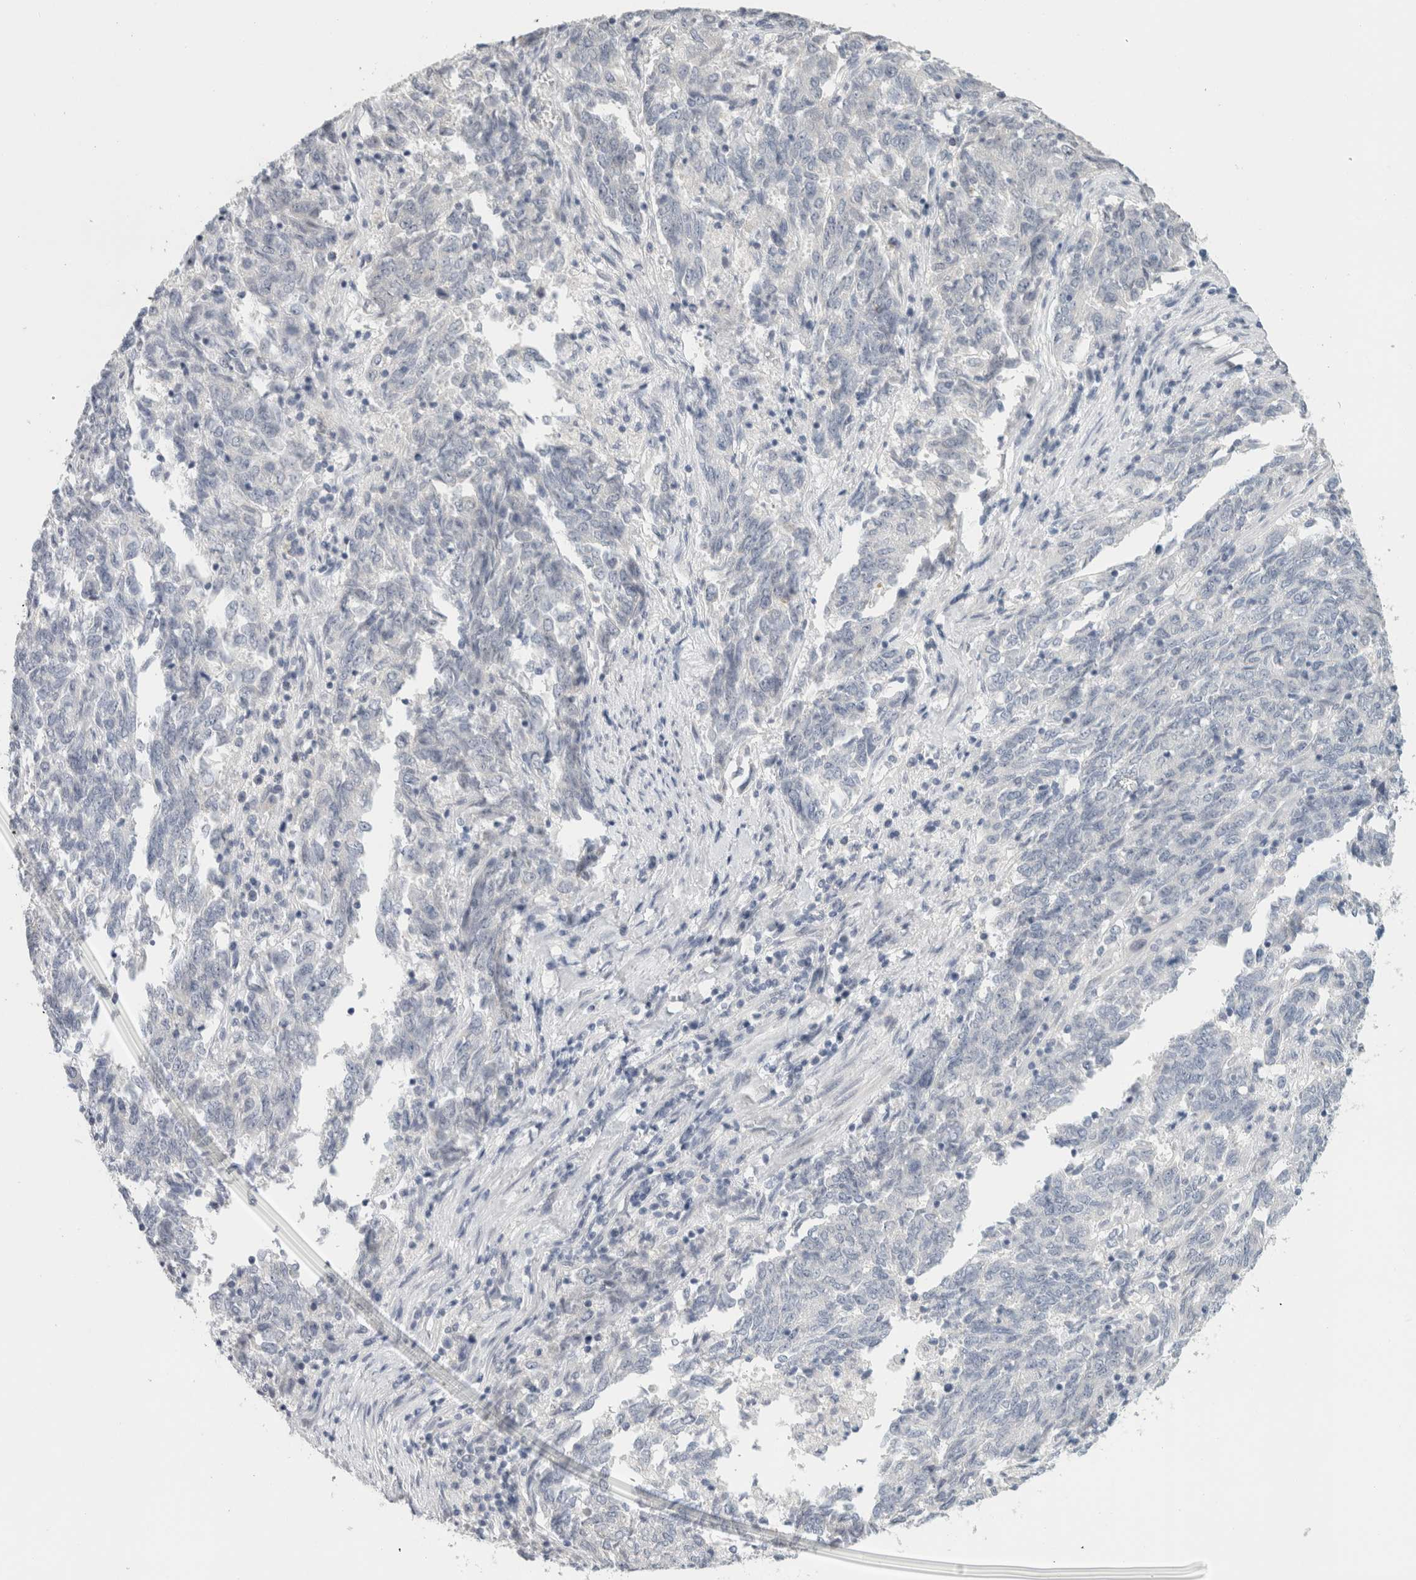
{"staining": {"intensity": "negative", "quantity": "none", "location": "none"}, "tissue": "endometrial cancer", "cell_type": "Tumor cells", "image_type": "cancer", "snomed": [{"axis": "morphology", "description": "Adenocarcinoma, NOS"}, {"axis": "topography", "description": "Endometrium"}], "caption": "A high-resolution photomicrograph shows immunohistochemistry staining of endometrial cancer, which demonstrates no significant staining in tumor cells.", "gene": "TONSL", "patient": {"sex": "female", "age": 80}}